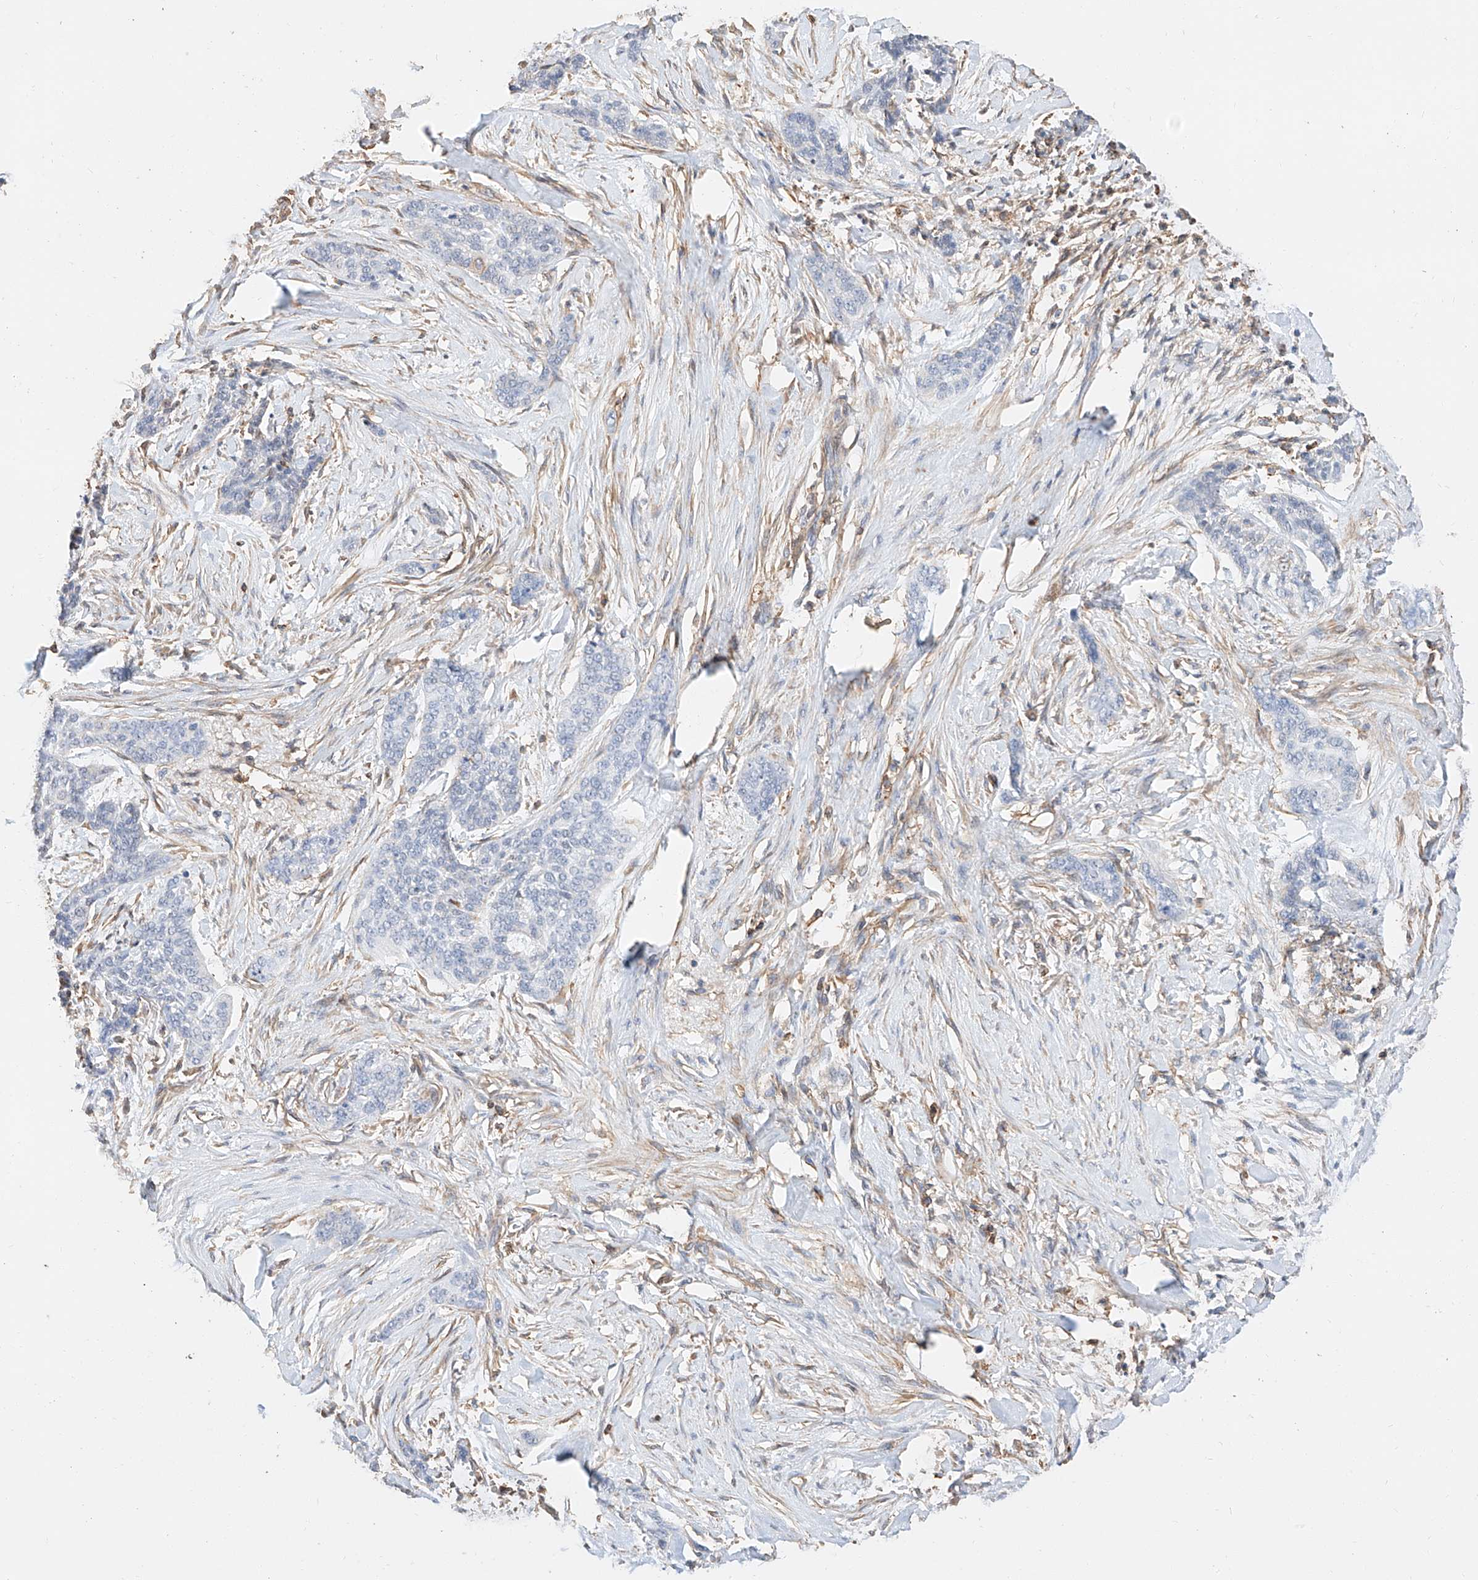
{"staining": {"intensity": "negative", "quantity": "none", "location": "none"}, "tissue": "skin cancer", "cell_type": "Tumor cells", "image_type": "cancer", "snomed": [{"axis": "morphology", "description": "Basal cell carcinoma"}, {"axis": "topography", "description": "Skin"}], "caption": "A photomicrograph of human skin cancer (basal cell carcinoma) is negative for staining in tumor cells.", "gene": "WFS1", "patient": {"sex": "female", "age": 64}}